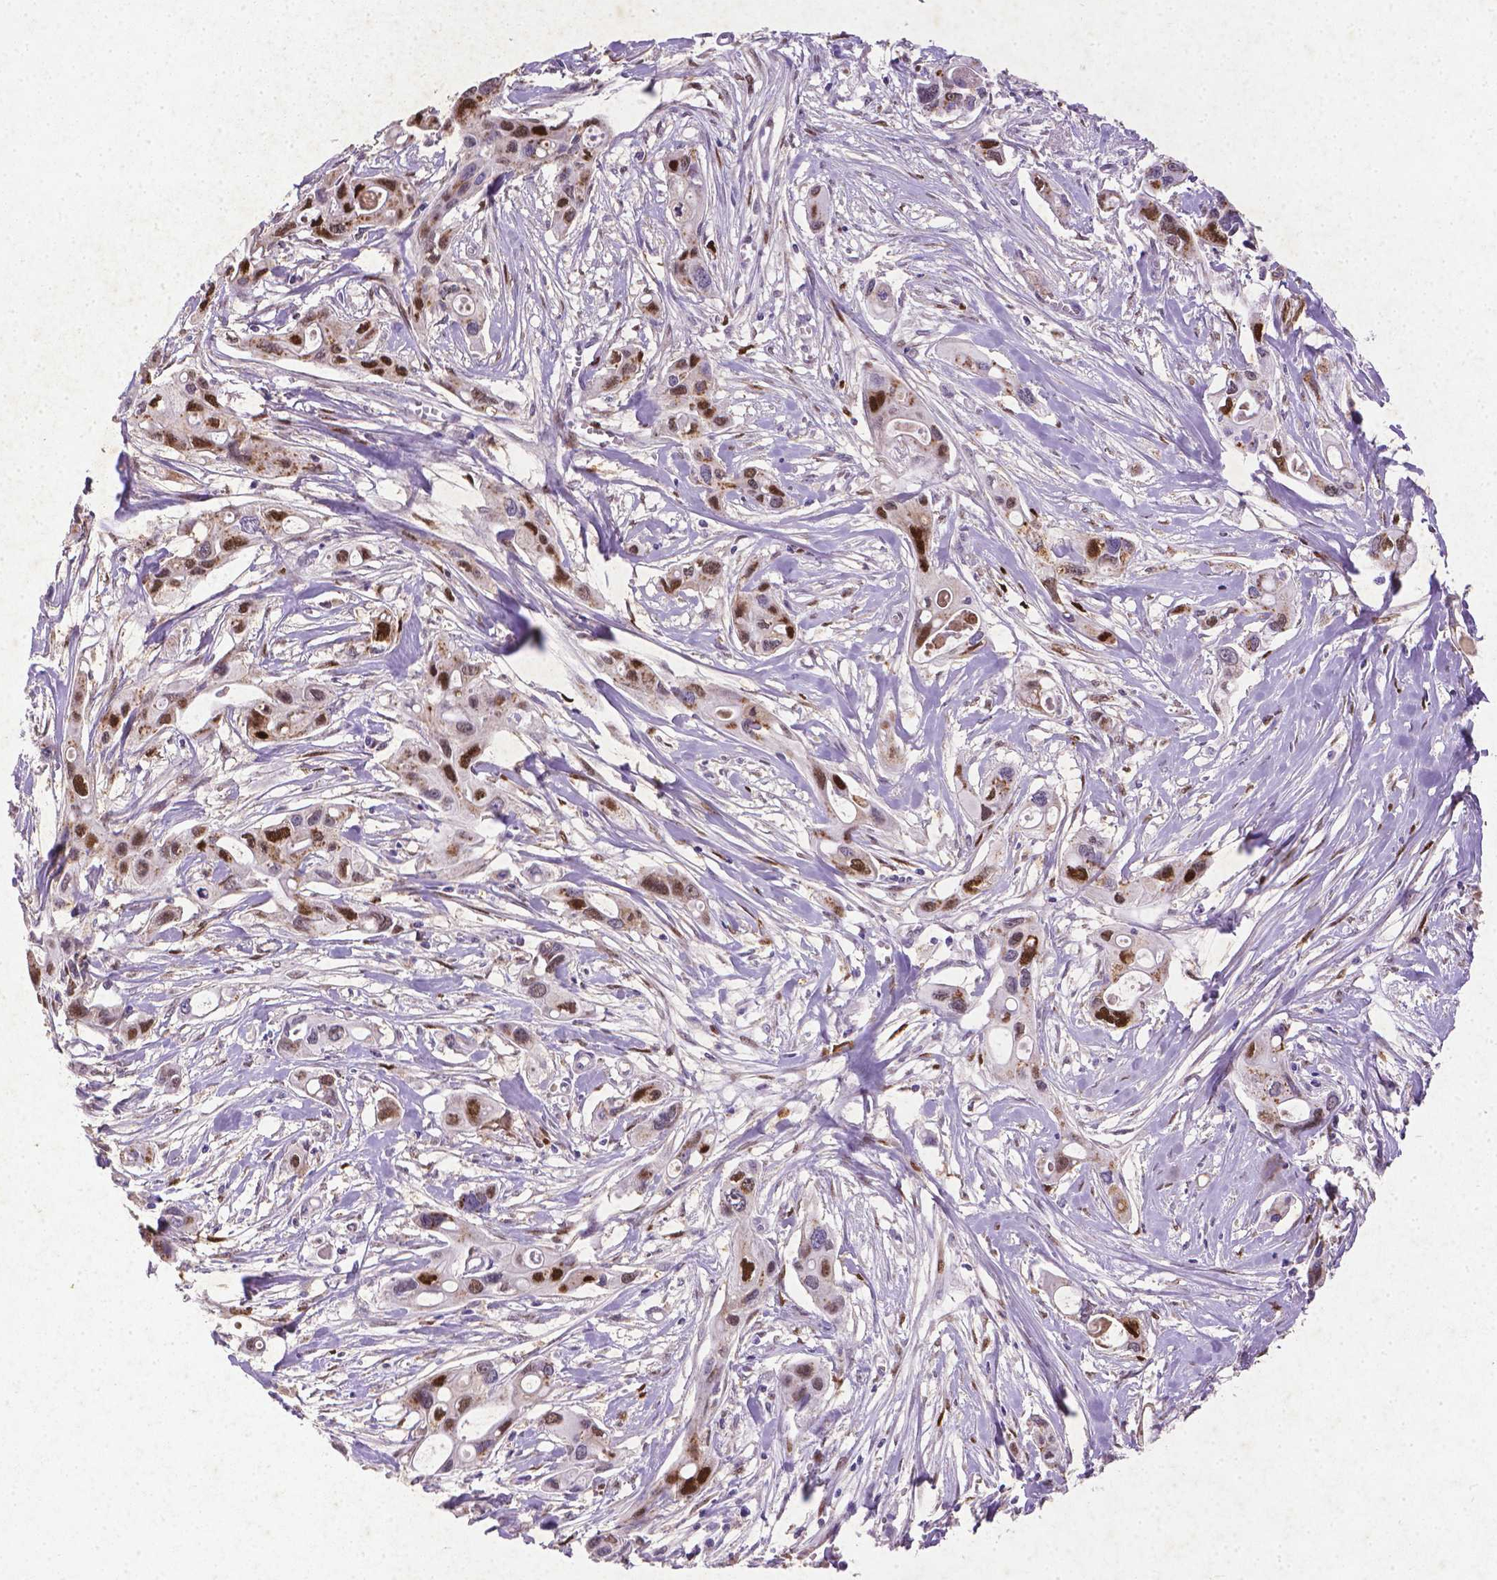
{"staining": {"intensity": "strong", "quantity": ">75%", "location": "nuclear"}, "tissue": "pancreatic cancer", "cell_type": "Tumor cells", "image_type": "cancer", "snomed": [{"axis": "morphology", "description": "Adenocarcinoma, NOS"}, {"axis": "topography", "description": "Pancreas"}], "caption": "IHC micrograph of neoplastic tissue: pancreatic adenocarcinoma stained using immunohistochemistry (IHC) shows high levels of strong protein expression localized specifically in the nuclear of tumor cells, appearing as a nuclear brown color.", "gene": "CDKN1A", "patient": {"sex": "male", "age": 60}}